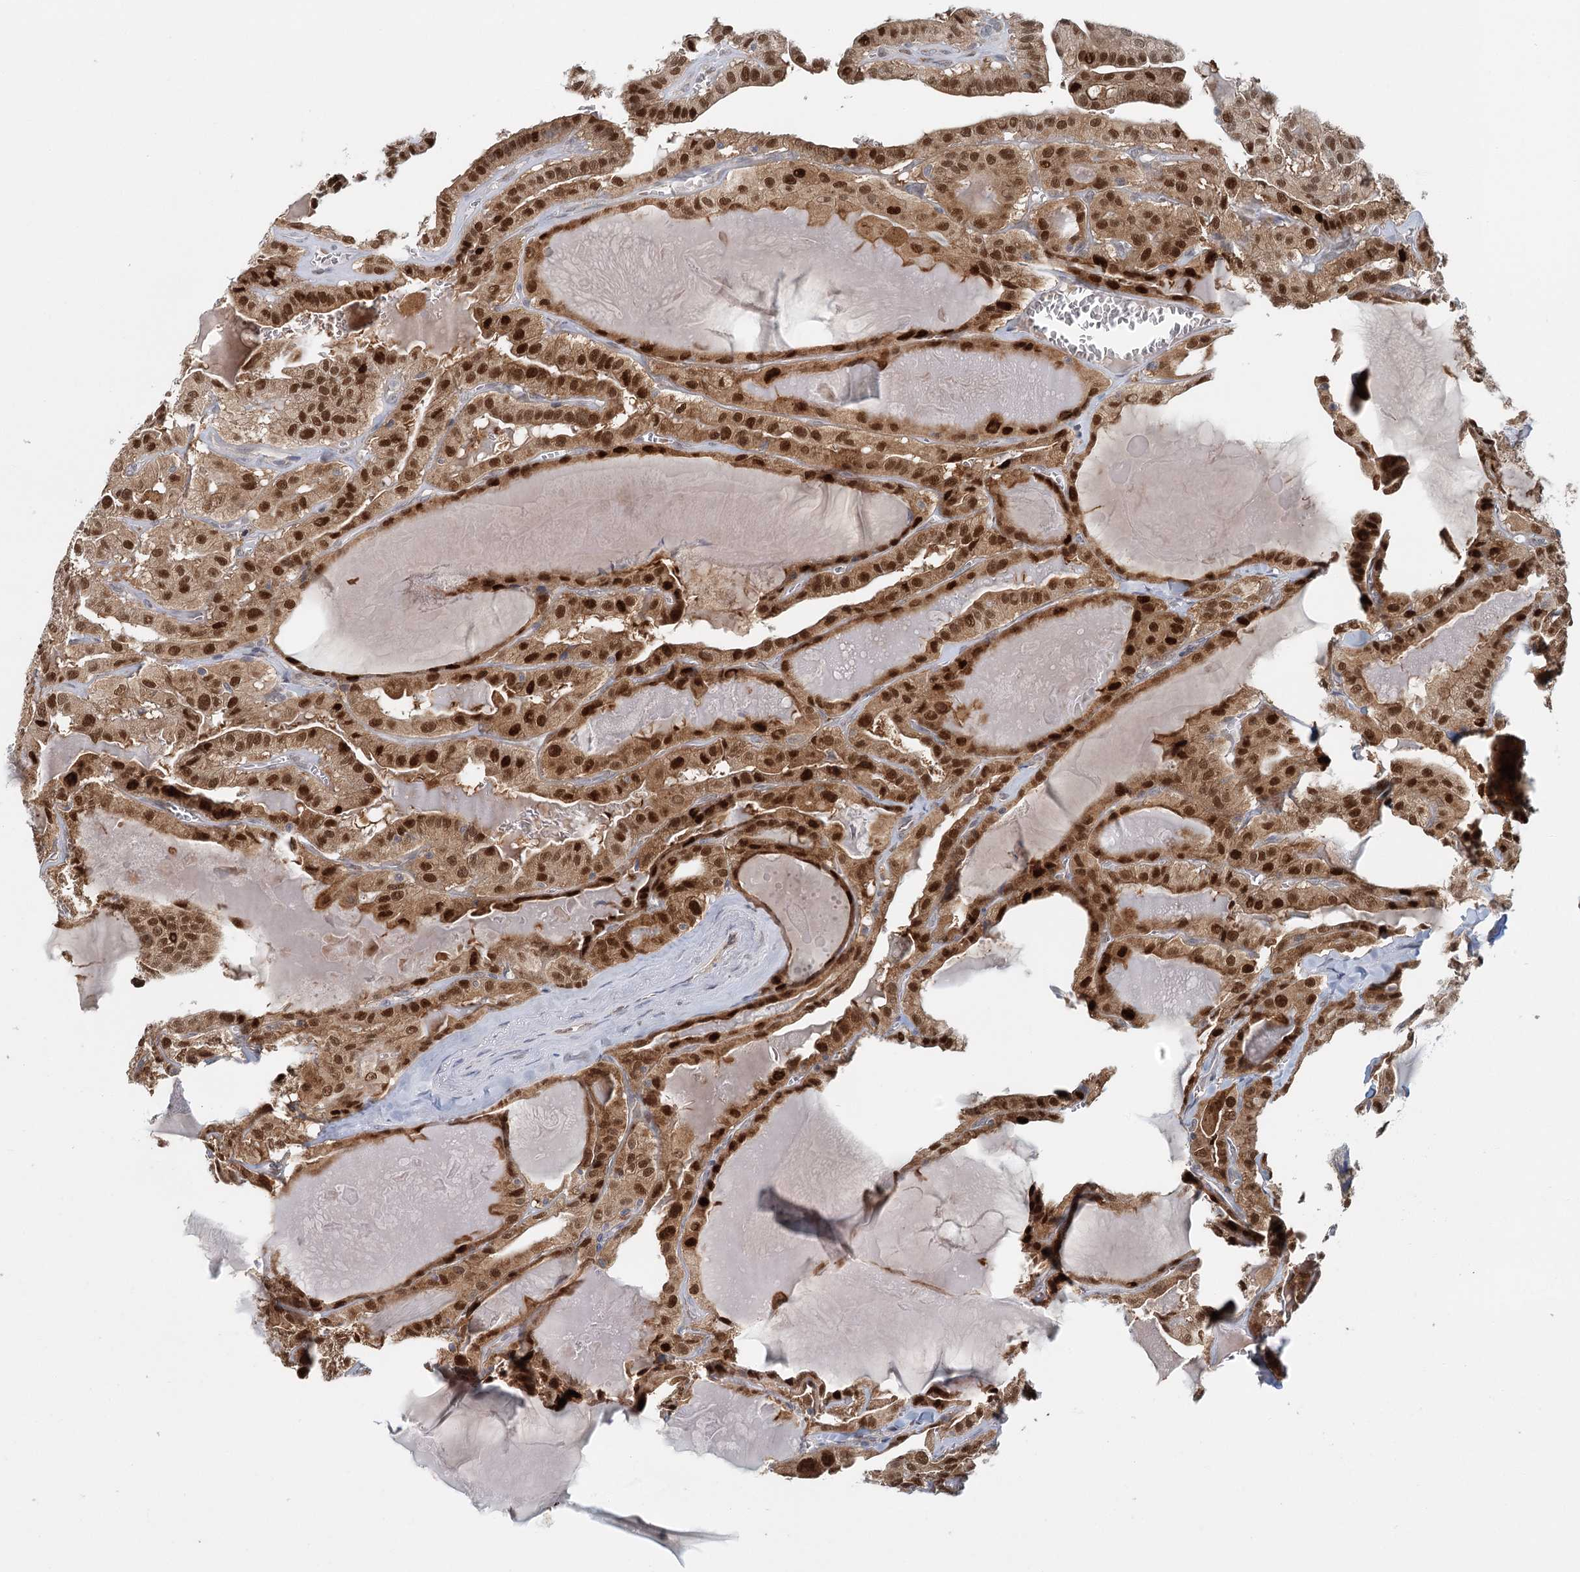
{"staining": {"intensity": "strong", "quantity": ">75%", "location": "cytoplasmic/membranous,nuclear"}, "tissue": "thyroid cancer", "cell_type": "Tumor cells", "image_type": "cancer", "snomed": [{"axis": "morphology", "description": "Papillary adenocarcinoma, NOS"}, {"axis": "topography", "description": "Thyroid gland"}], "caption": "Immunohistochemistry histopathology image of human thyroid papillary adenocarcinoma stained for a protein (brown), which reveals high levels of strong cytoplasmic/membranous and nuclear staining in approximately >75% of tumor cells.", "gene": "ADK", "patient": {"sex": "male", "age": 52}}